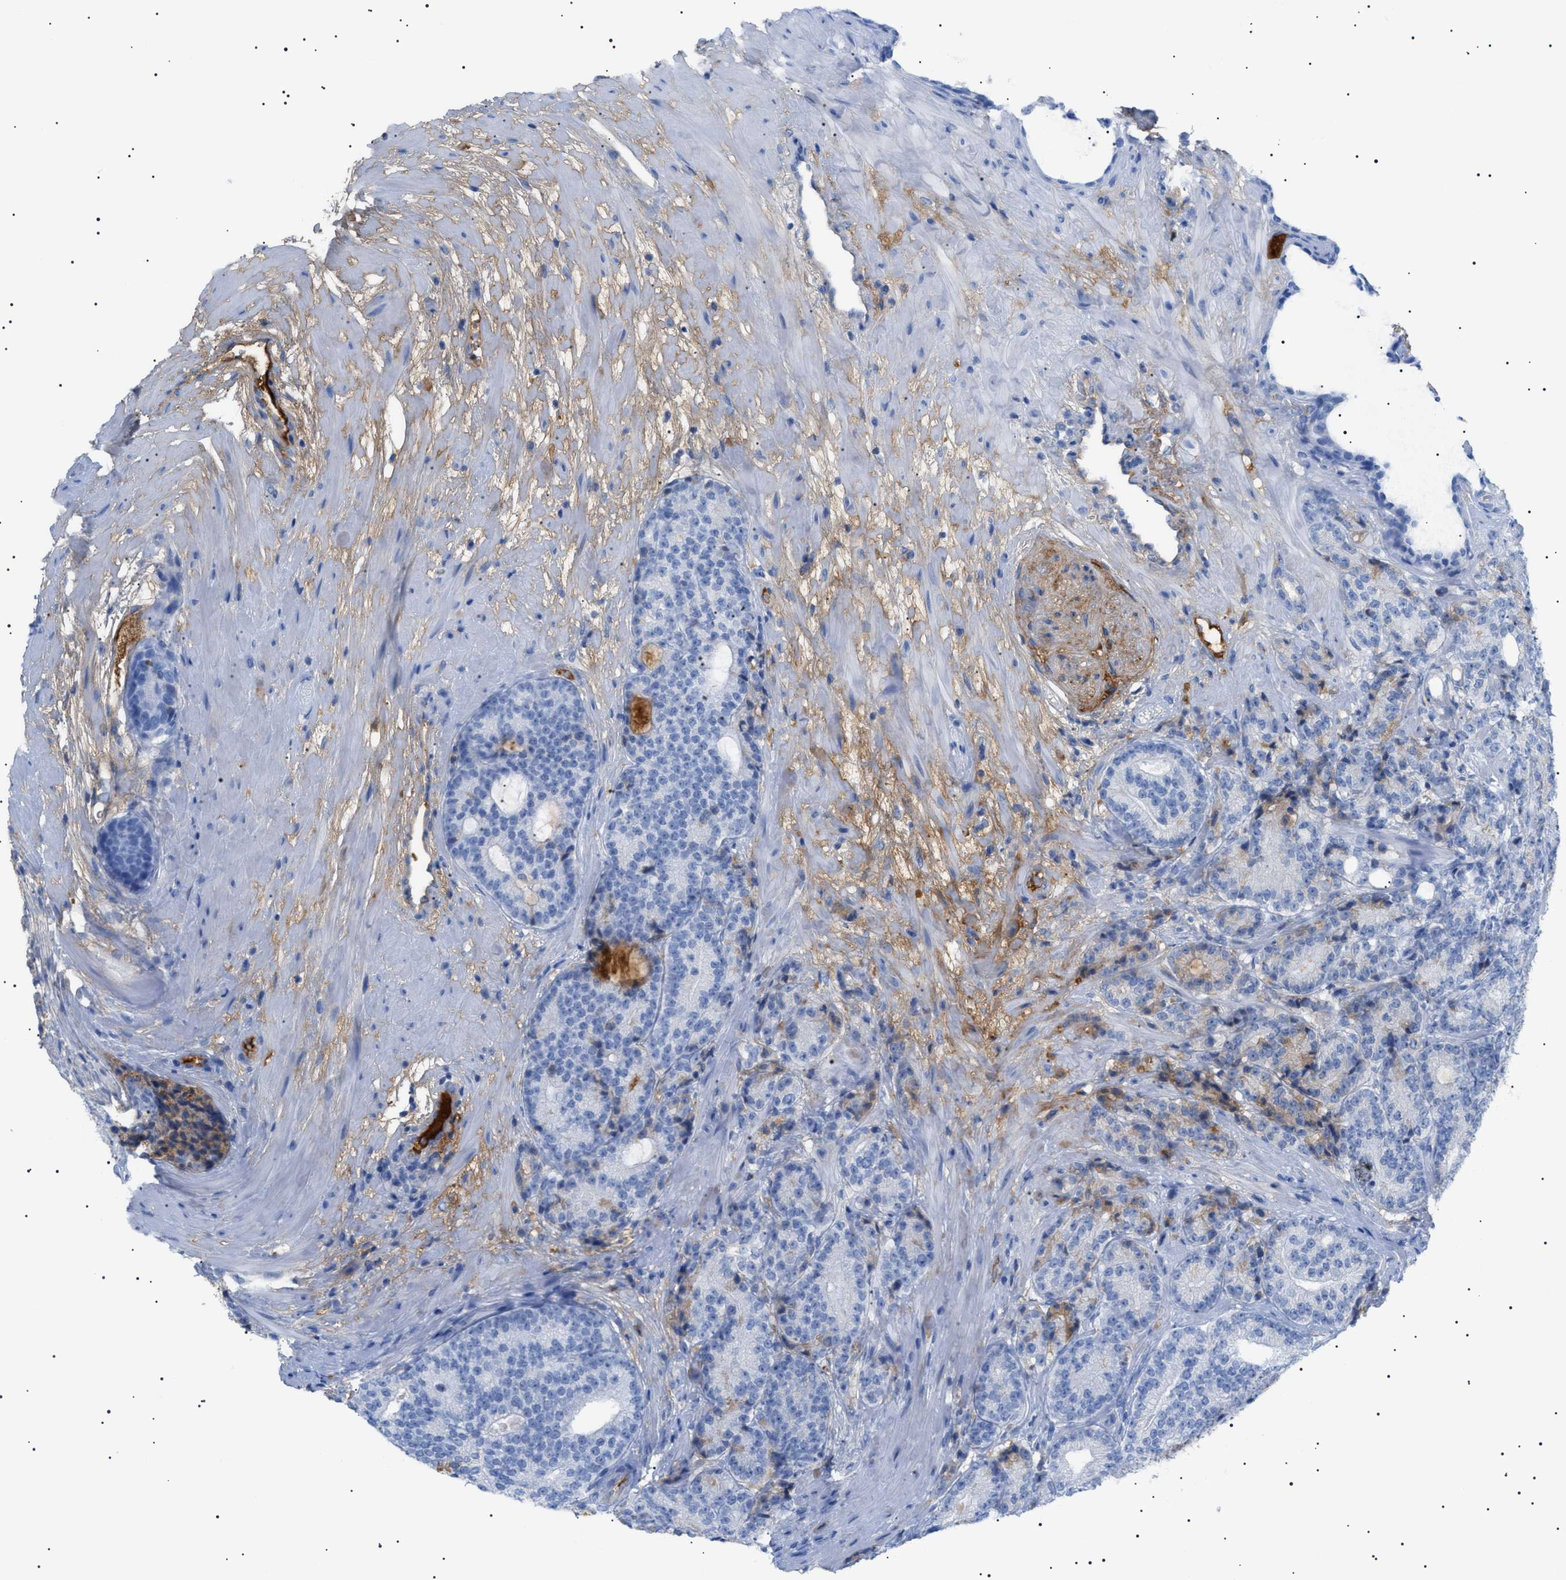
{"staining": {"intensity": "weak", "quantity": "<25%", "location": "cytoplasmic/membranous"}, "tissue": "prostate cancer", "cell_type": "Tumor cells", "image_type": "cancer", "snomed": [{"axis": "morphology", "description": "Adenocarcinoma, High grade"}, {"axis": "topography", "description": "Prostate"}], "caption": "IHC histopathology image of human prostate cancer stained for a protein (brown), which reveals no positivity in tumor cells.", "gene": "LPA", "patient": {"sex": "male", "age": 61}}